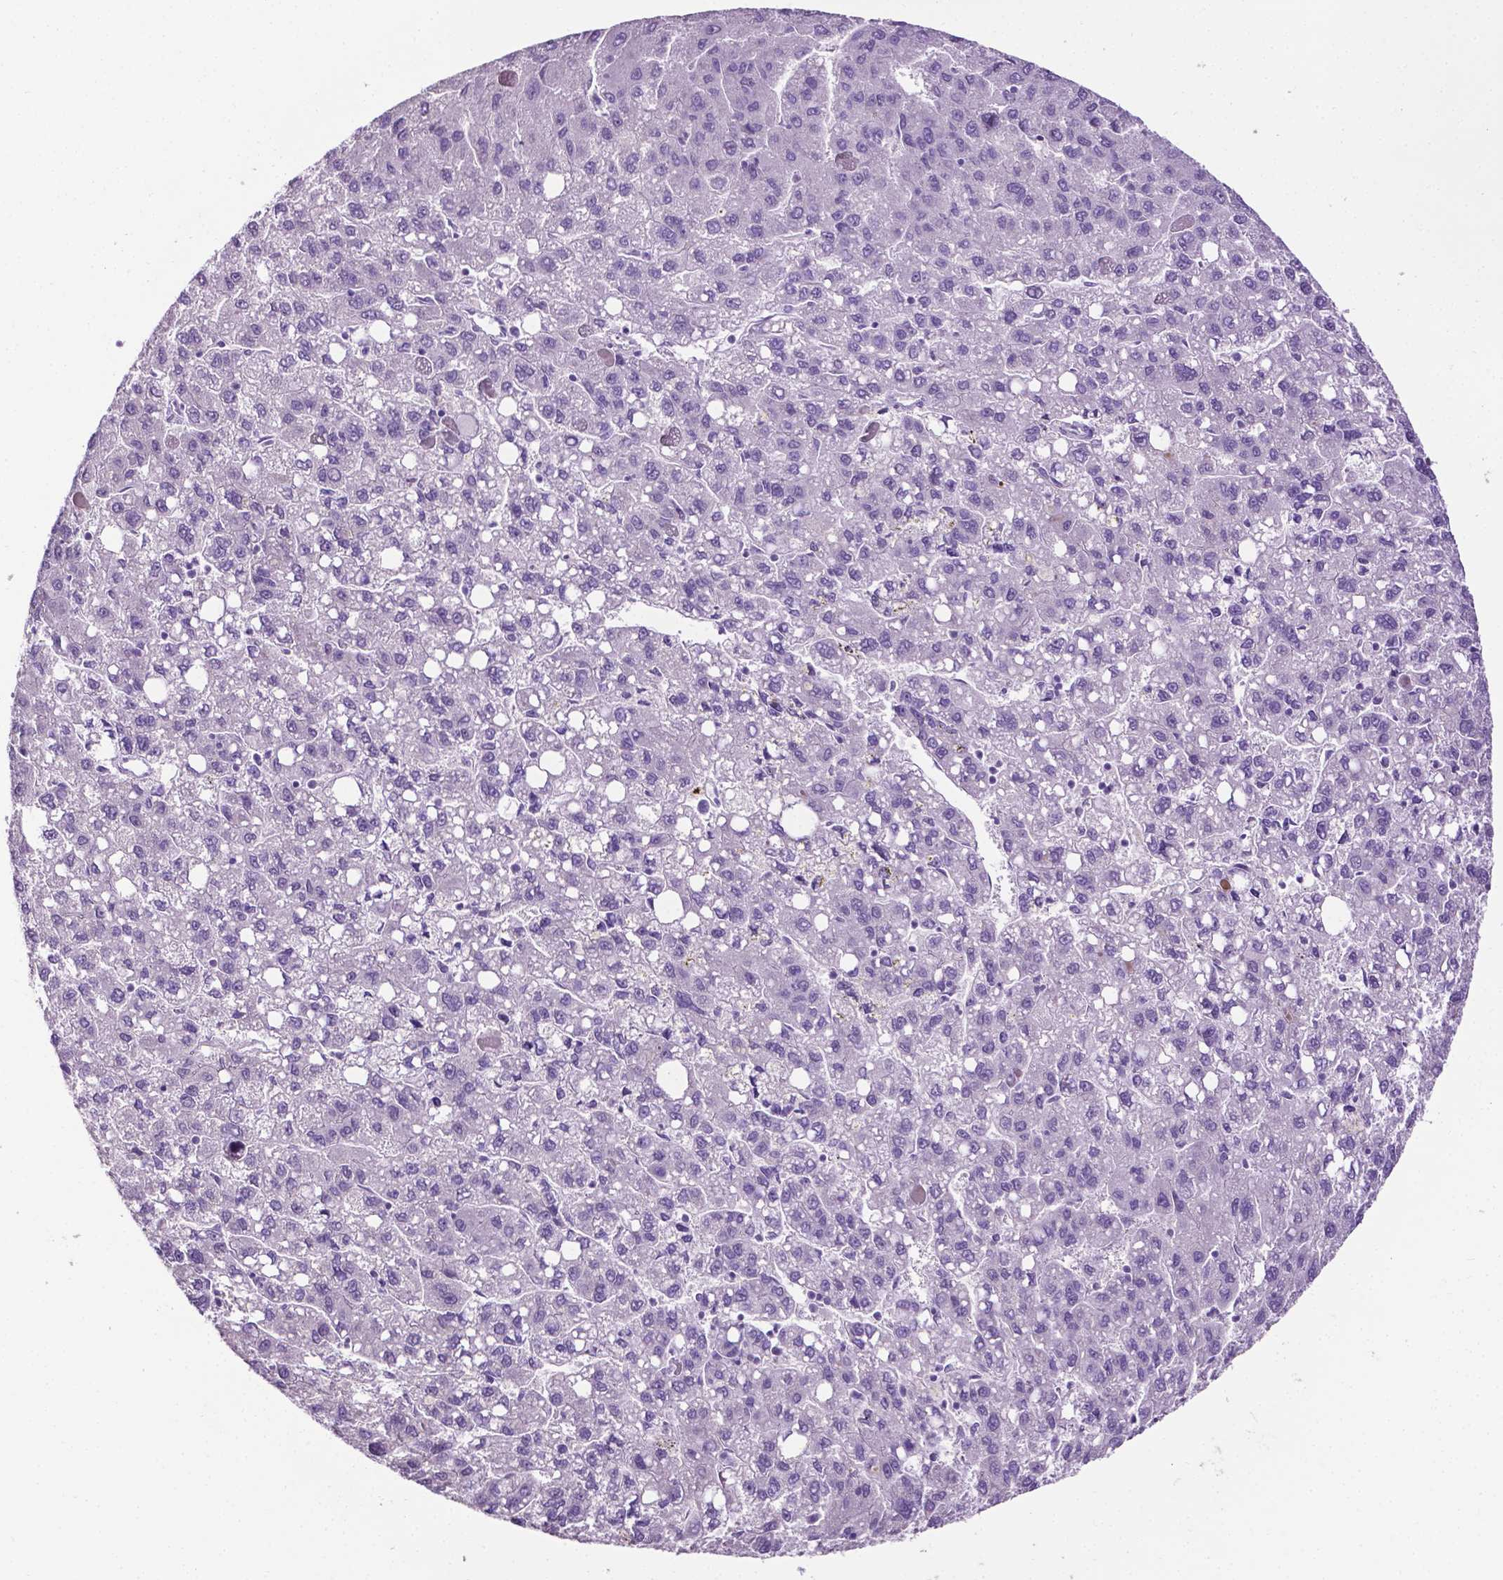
{"staining": {"intensity": "negative", "quantity": "none", "location": "none"}, "tissue": "liver cancer", "cell_type": "Tumor cells", "image_type": "cancer", "snomed": [{"axis": "morphology", "description": "Carcinoma, Hepatocellular, NOS"}, {"axis": "topography", "description": "Liver"}], "caption": "A high-resolution histopathology image shows immunohistochemistry (IHC) staining of hepatocellular carcinoma (liver), which shows no significant staining in tumor cells.", "gene": "TACSTD2", "patient": {"sex": "female", "age": 82}}